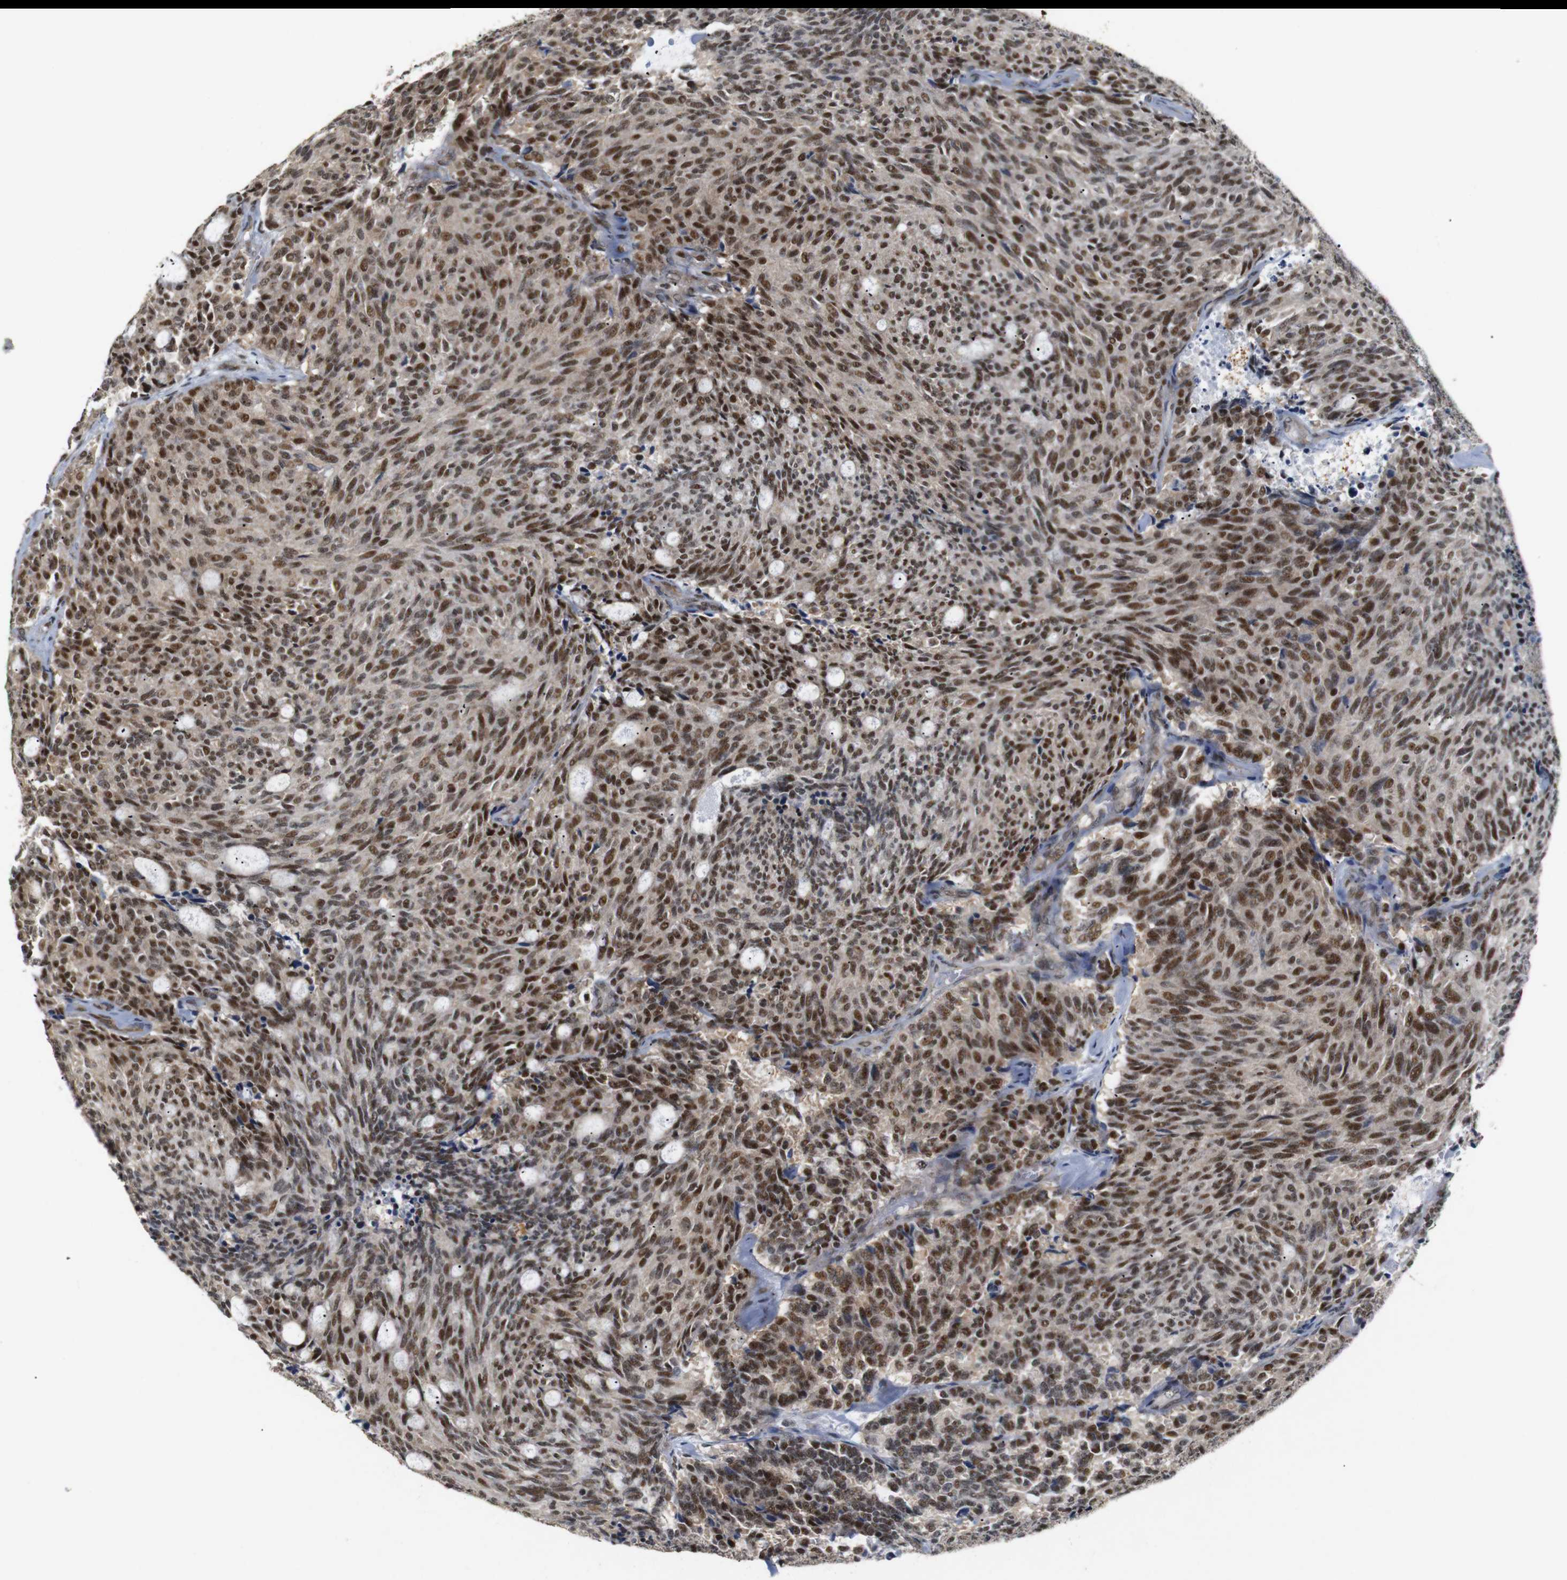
{"staining": {"intensity": "moderate", "quantity": ">75%", "location": "cytoplasmic/membranous,nuclear"}, "tissue": "carcinoid", "cell_type": "Tumor cells", "image_type": "cancer", "snomed": [{"axis": "morphology", "description": "Carcinoid, malignant, NOS"}, {"axis": "topography", "description": "Pancreas"}], "caption": "Immunohistochemistry micrograph of human carcinoid stained for a protein (brown), which displays medium levels of moderate cytoplasmic/membranous and nuclear expression in approximately >75% of tumor cells.", "gene": "PYM1", "patient": {"sex": "female", "age": 54}}